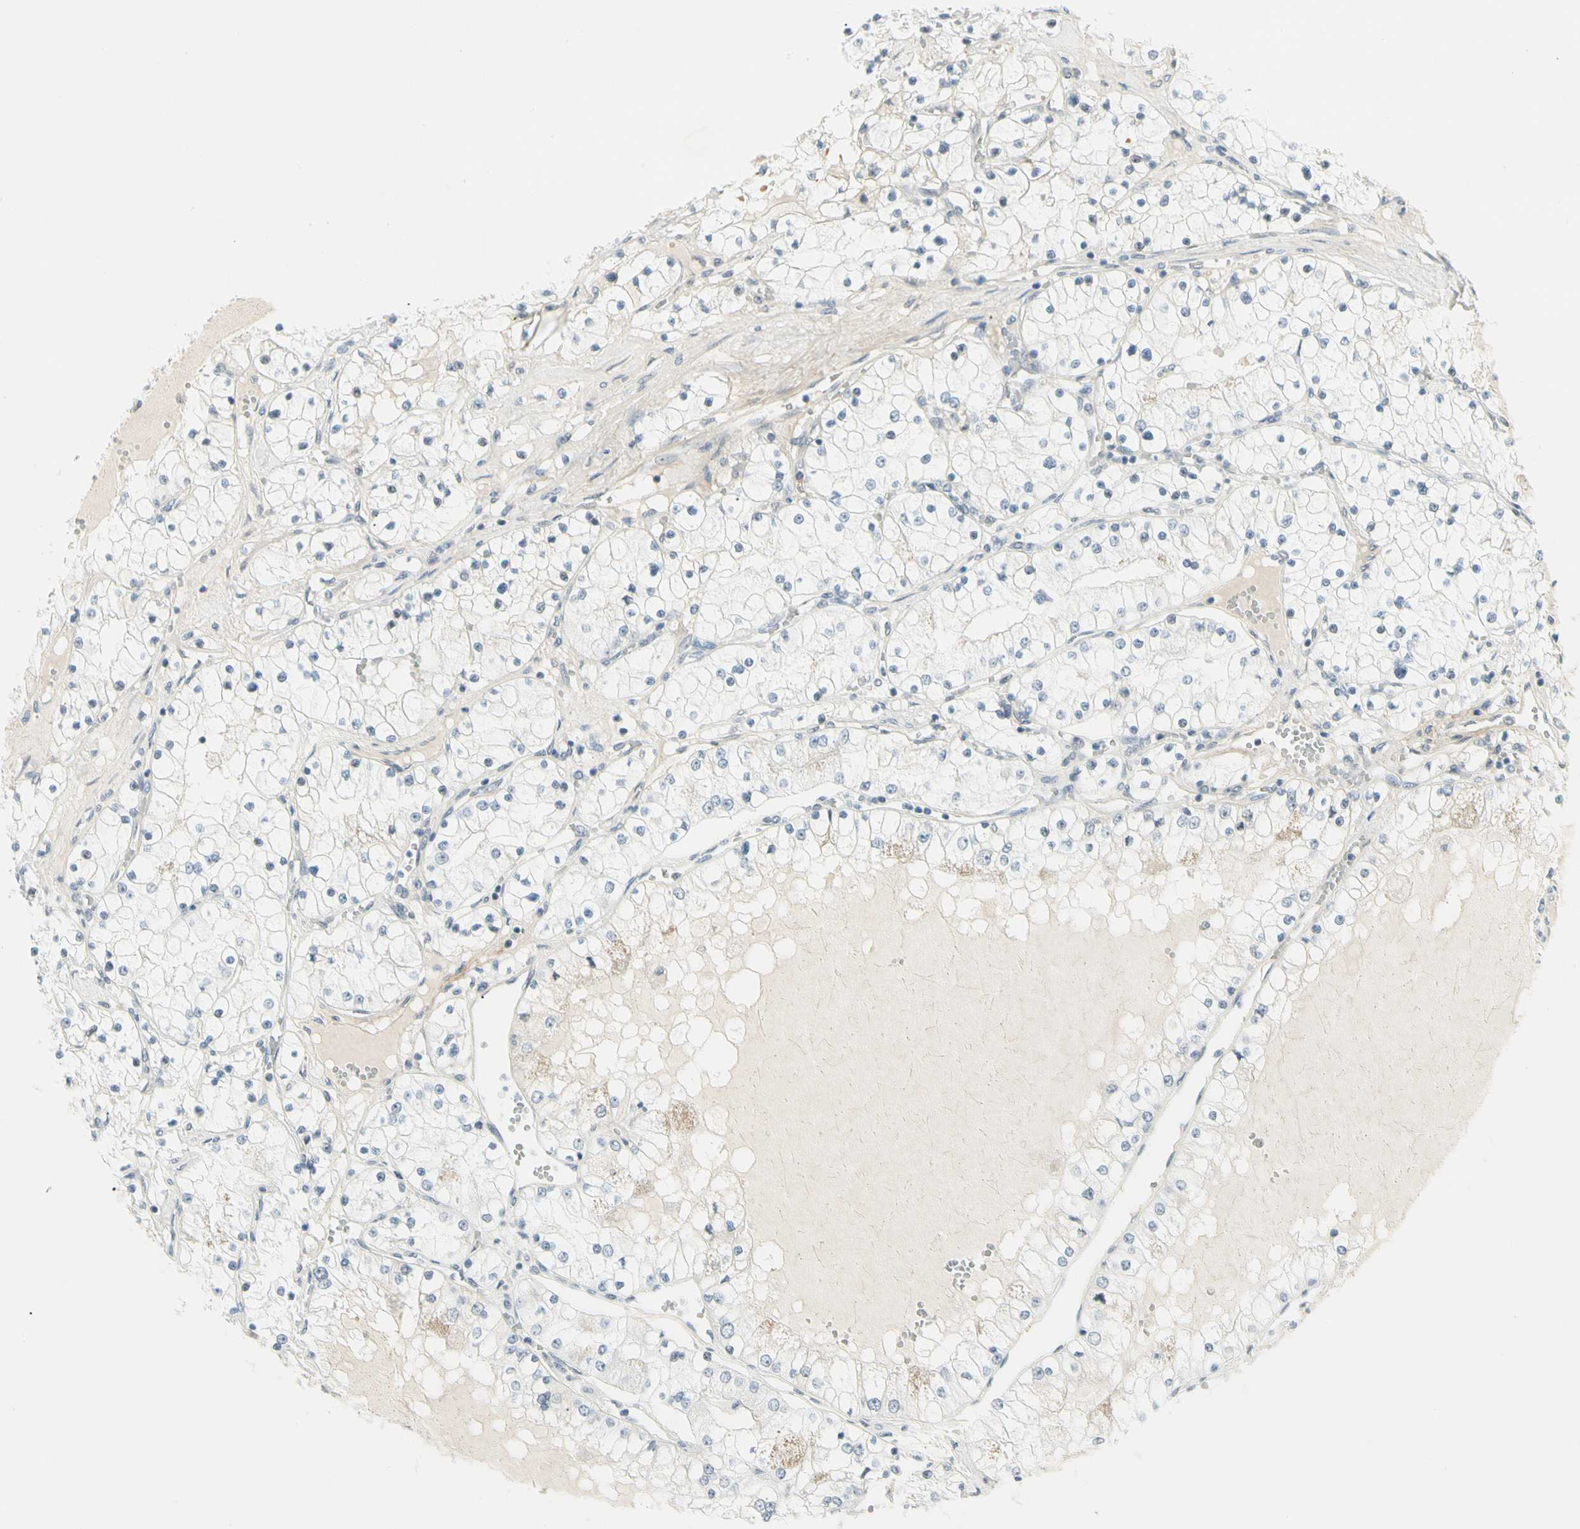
{"staining": {"intensity": "negative", "quantity": "none", "location": "none"}, "tissue": "renal cancer", "cell_type": "Tumor cells", "image_type": "cancer", "snomed": [{"axis": "morphology", "description": "Adenocarcinoma, NOS"}, {"axis": "topography", "description": "Kidney"}], "caption": "Immunohistochemistry photomicrograph of neoplastic tissue: human adenocarcinoma (renal) stained with DAB (3,3'-diaminobenzidine) demonstrates no significant protein expression in tumor cells.", "gene": "ASPN", "patient": {"sex": "male", "age": 68}}